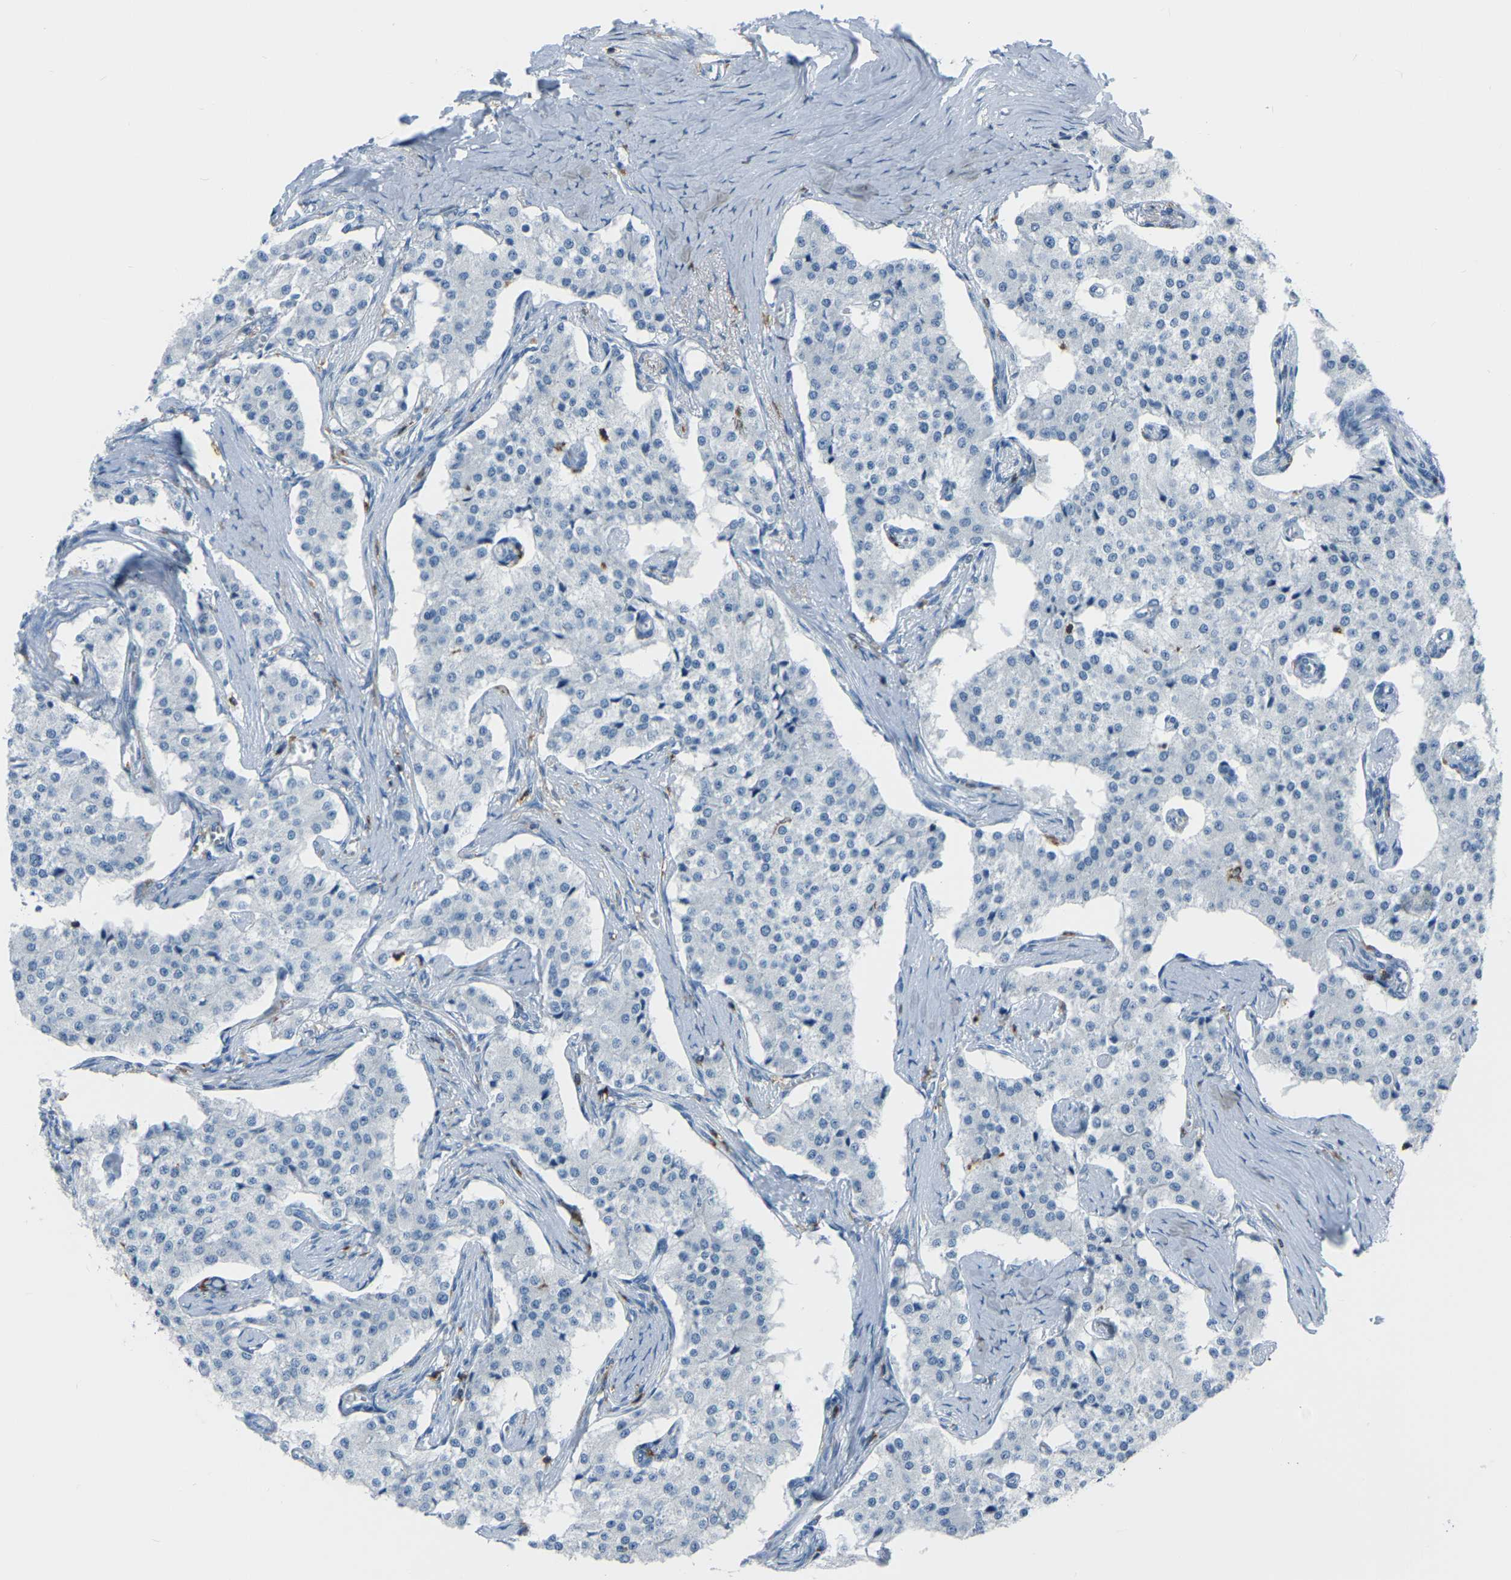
{"staining": {"intensity": "negative", "quantity": "none", "location": "none"}, "tissue": "carcinoid", "cell_type": "Tumor cells", "image_type": "cancer", "snomed": [{"axis": "morphology", "description": "Carcinoid, malignant, NOS"}, {"axis": "topography", "description": "Colon"}], "caption": "Immunohistochemistry histopathology image of neoplastic tissue: malignant carcinoid stained with DAB demonstrates no significant protein staining in tumor cells.", "gene": "ARHGAP45", "patient": {"sex": "female", "age": 52}}